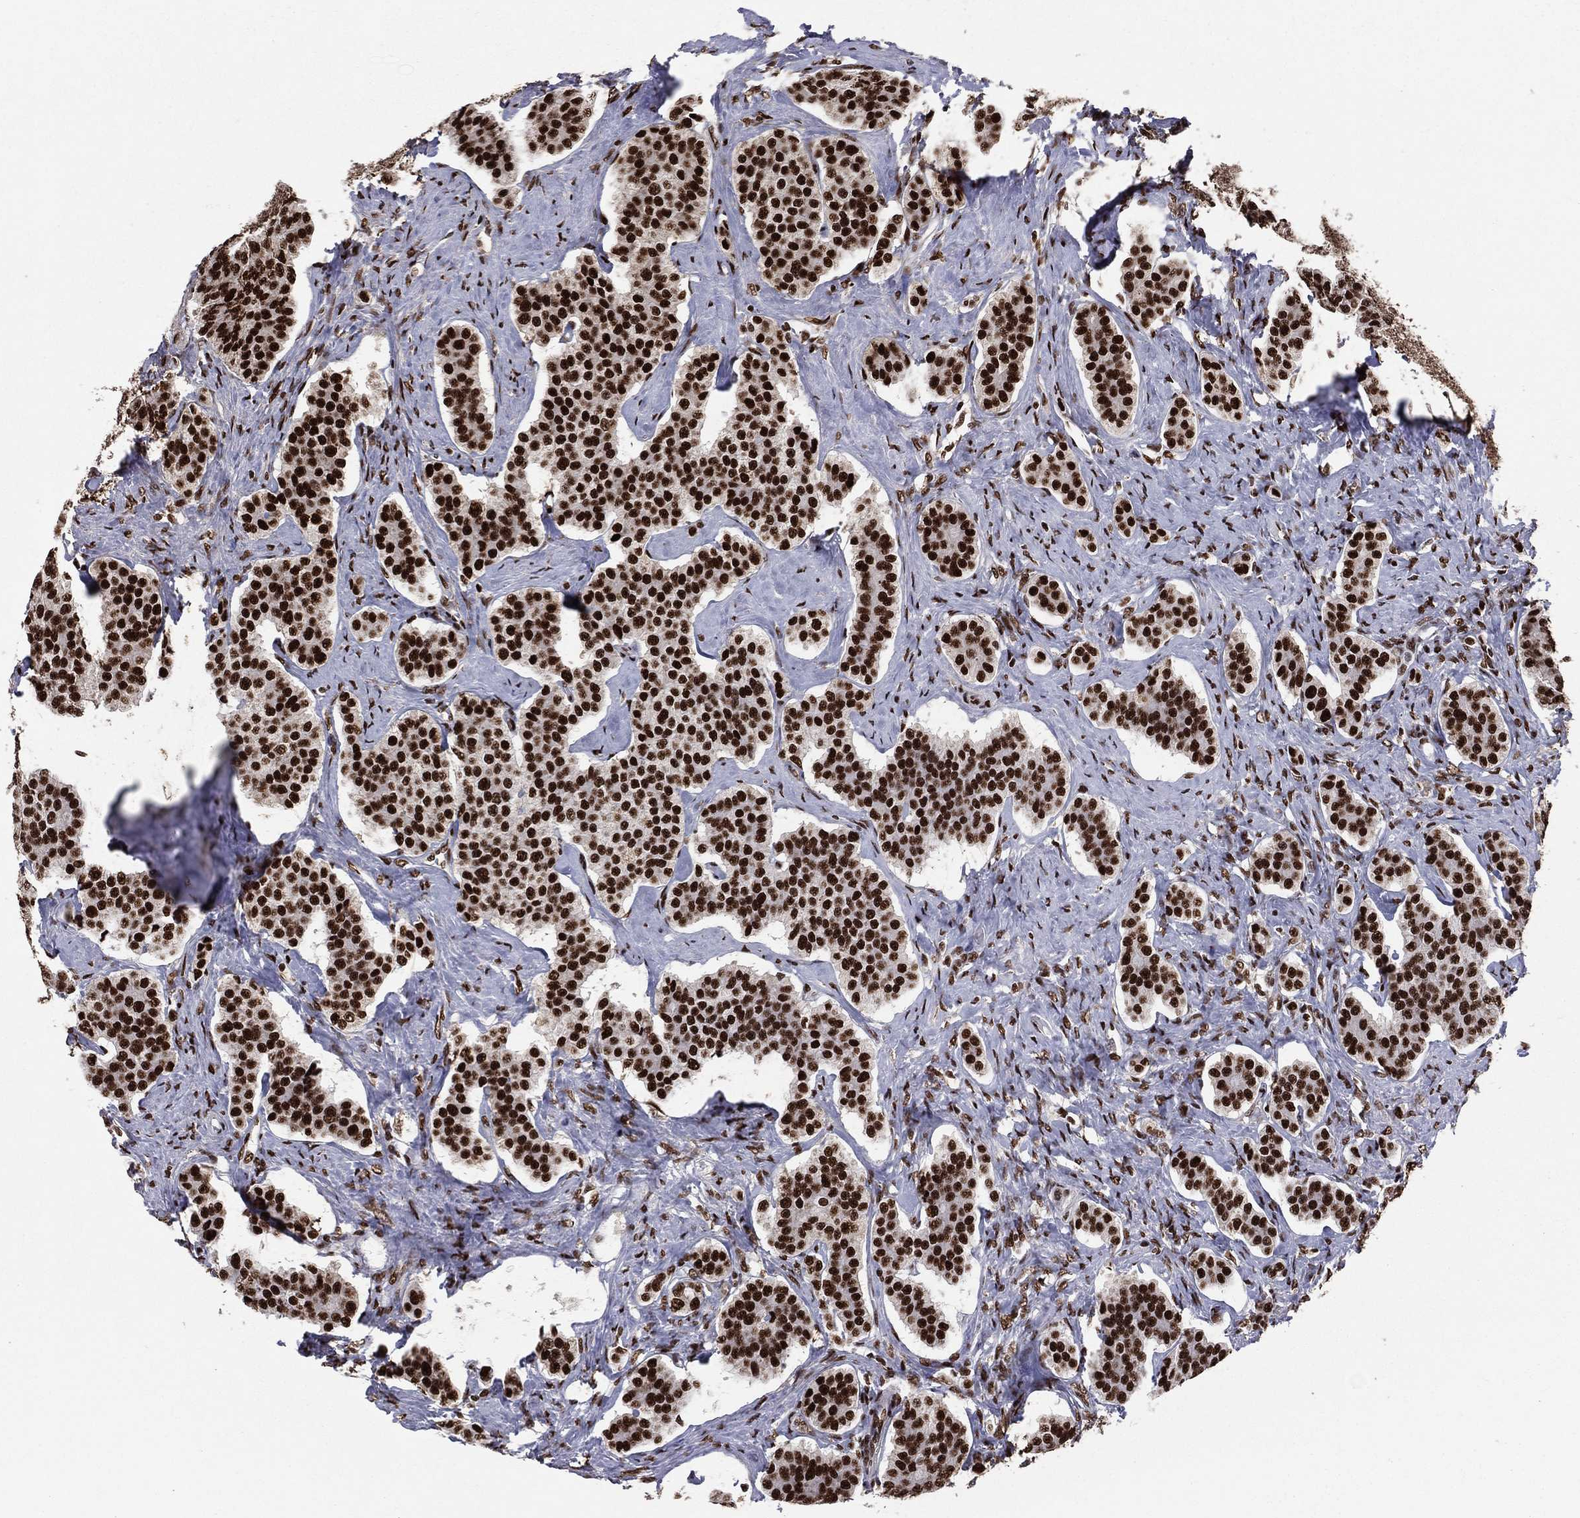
{"staining": {"intensity": "strong", "quantity": ">75%", "location": "nuclear"}, "tissue": "carcinoid", "cell_type": "Tumor cells", "image_type": "cancer", "snomed": [{"axis": "morphology", "description": "Carcinoid, malignant, NOS"}, {"axis": "topography", "description": "Small intestine"}], "caption": "Carcinoid (malignant) stained with a brown dye reveals strong nuclear positive positivity in about >75% of tumor cells.", "gene": "TP53BP1", "patient": {"sex": "female", "age": 58}}